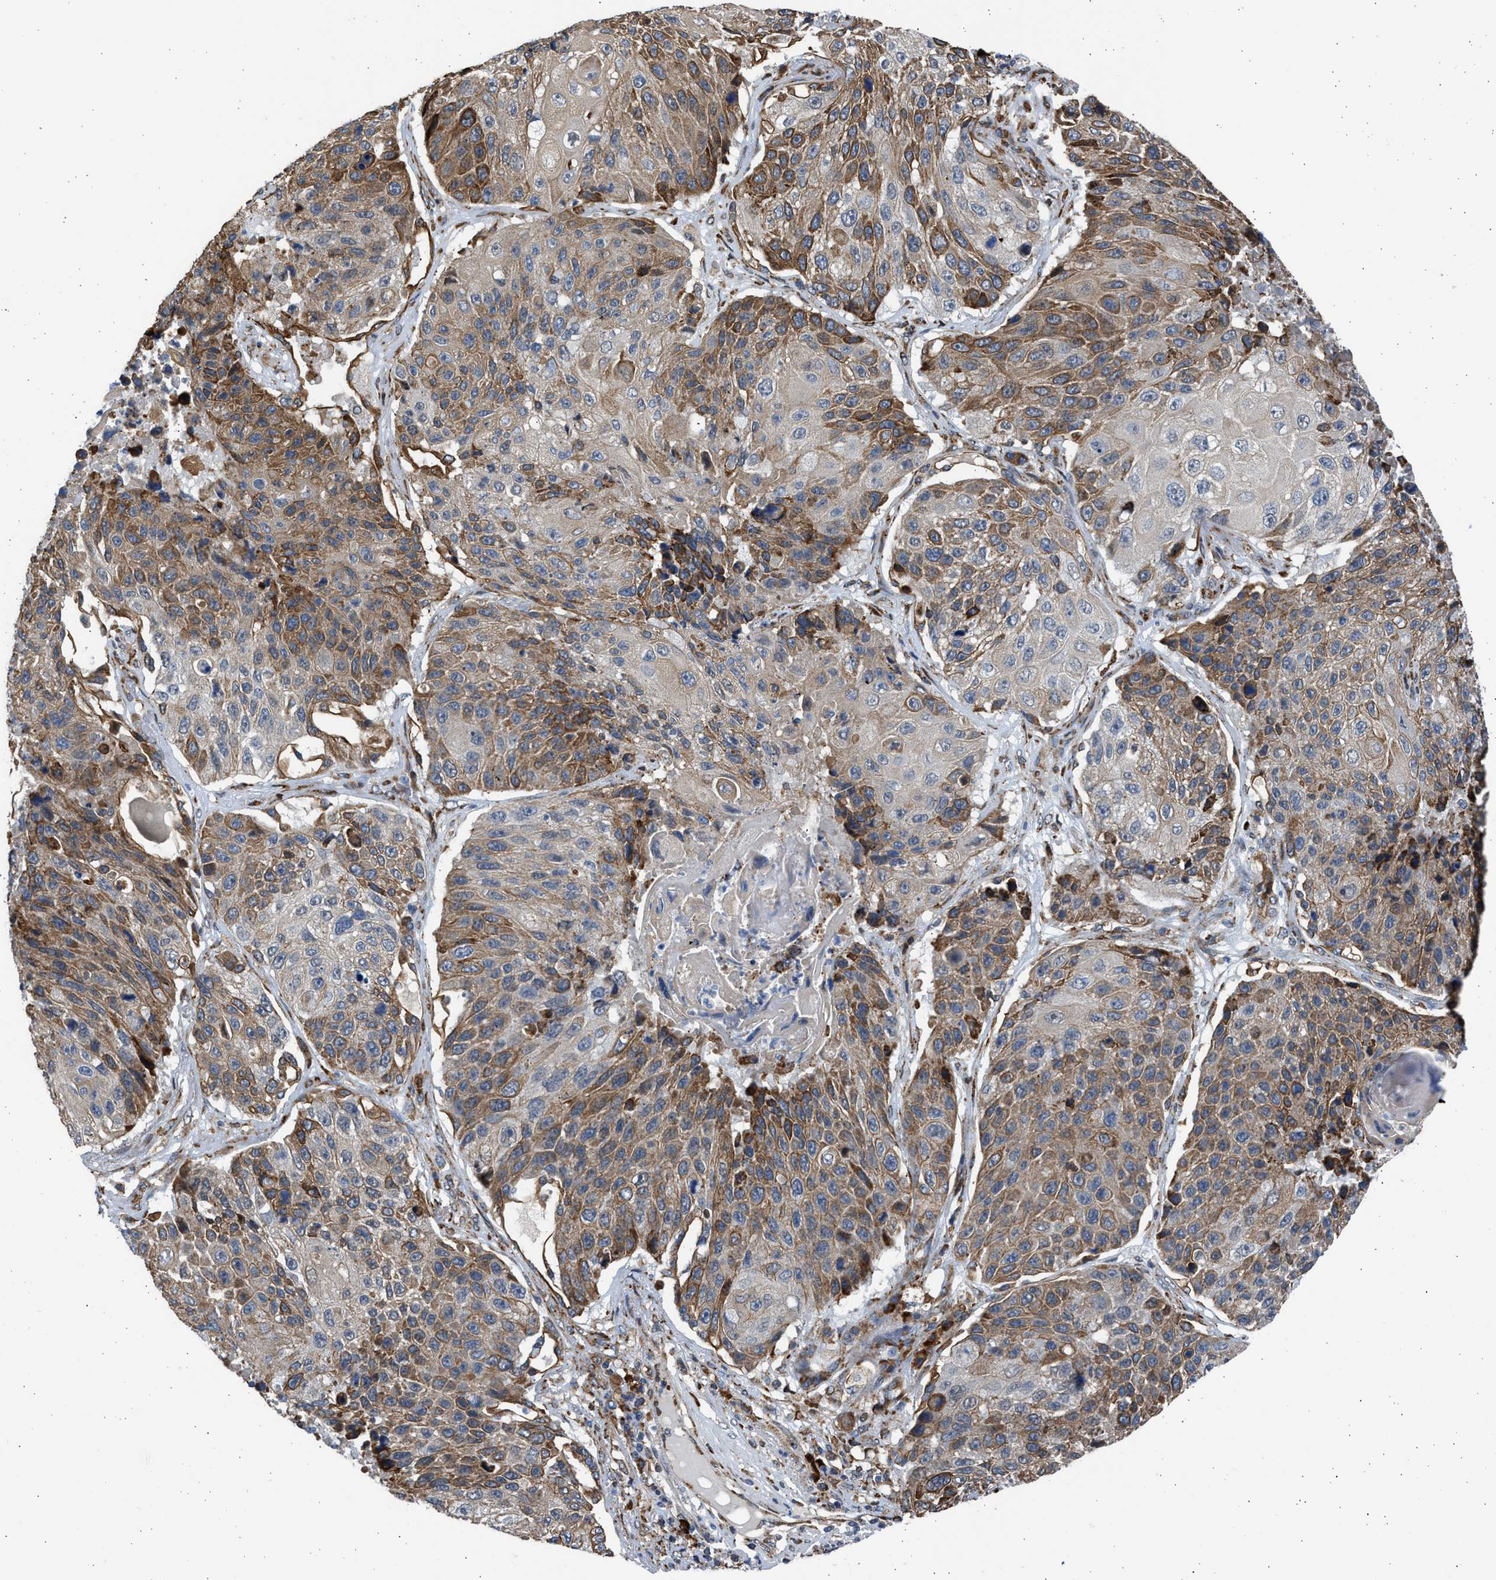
{"staining": {"intensity": "moderate", "quantity": ">75%", "location": "cytoplasmic/membranous"}, "tissue": "lung cancer", "cell_type": "Tumor cells", "image_type": "cancer", "snomed": [{"axis": "morphology", "description": "Squamous cell carcinoma, NOS"}, {"axis": "topography", "description": "Lung"}], "caption": "Immunohistochemistry (IHC) image of human squamous cell carcinoma (lung) stained for a protein (brown), which reveals medium levels of moderate cytoplasmic/membranous staining in about >75% of tumor cells.", "gene": "PLD2", "patient": {"sex": "male", "age": 61}}